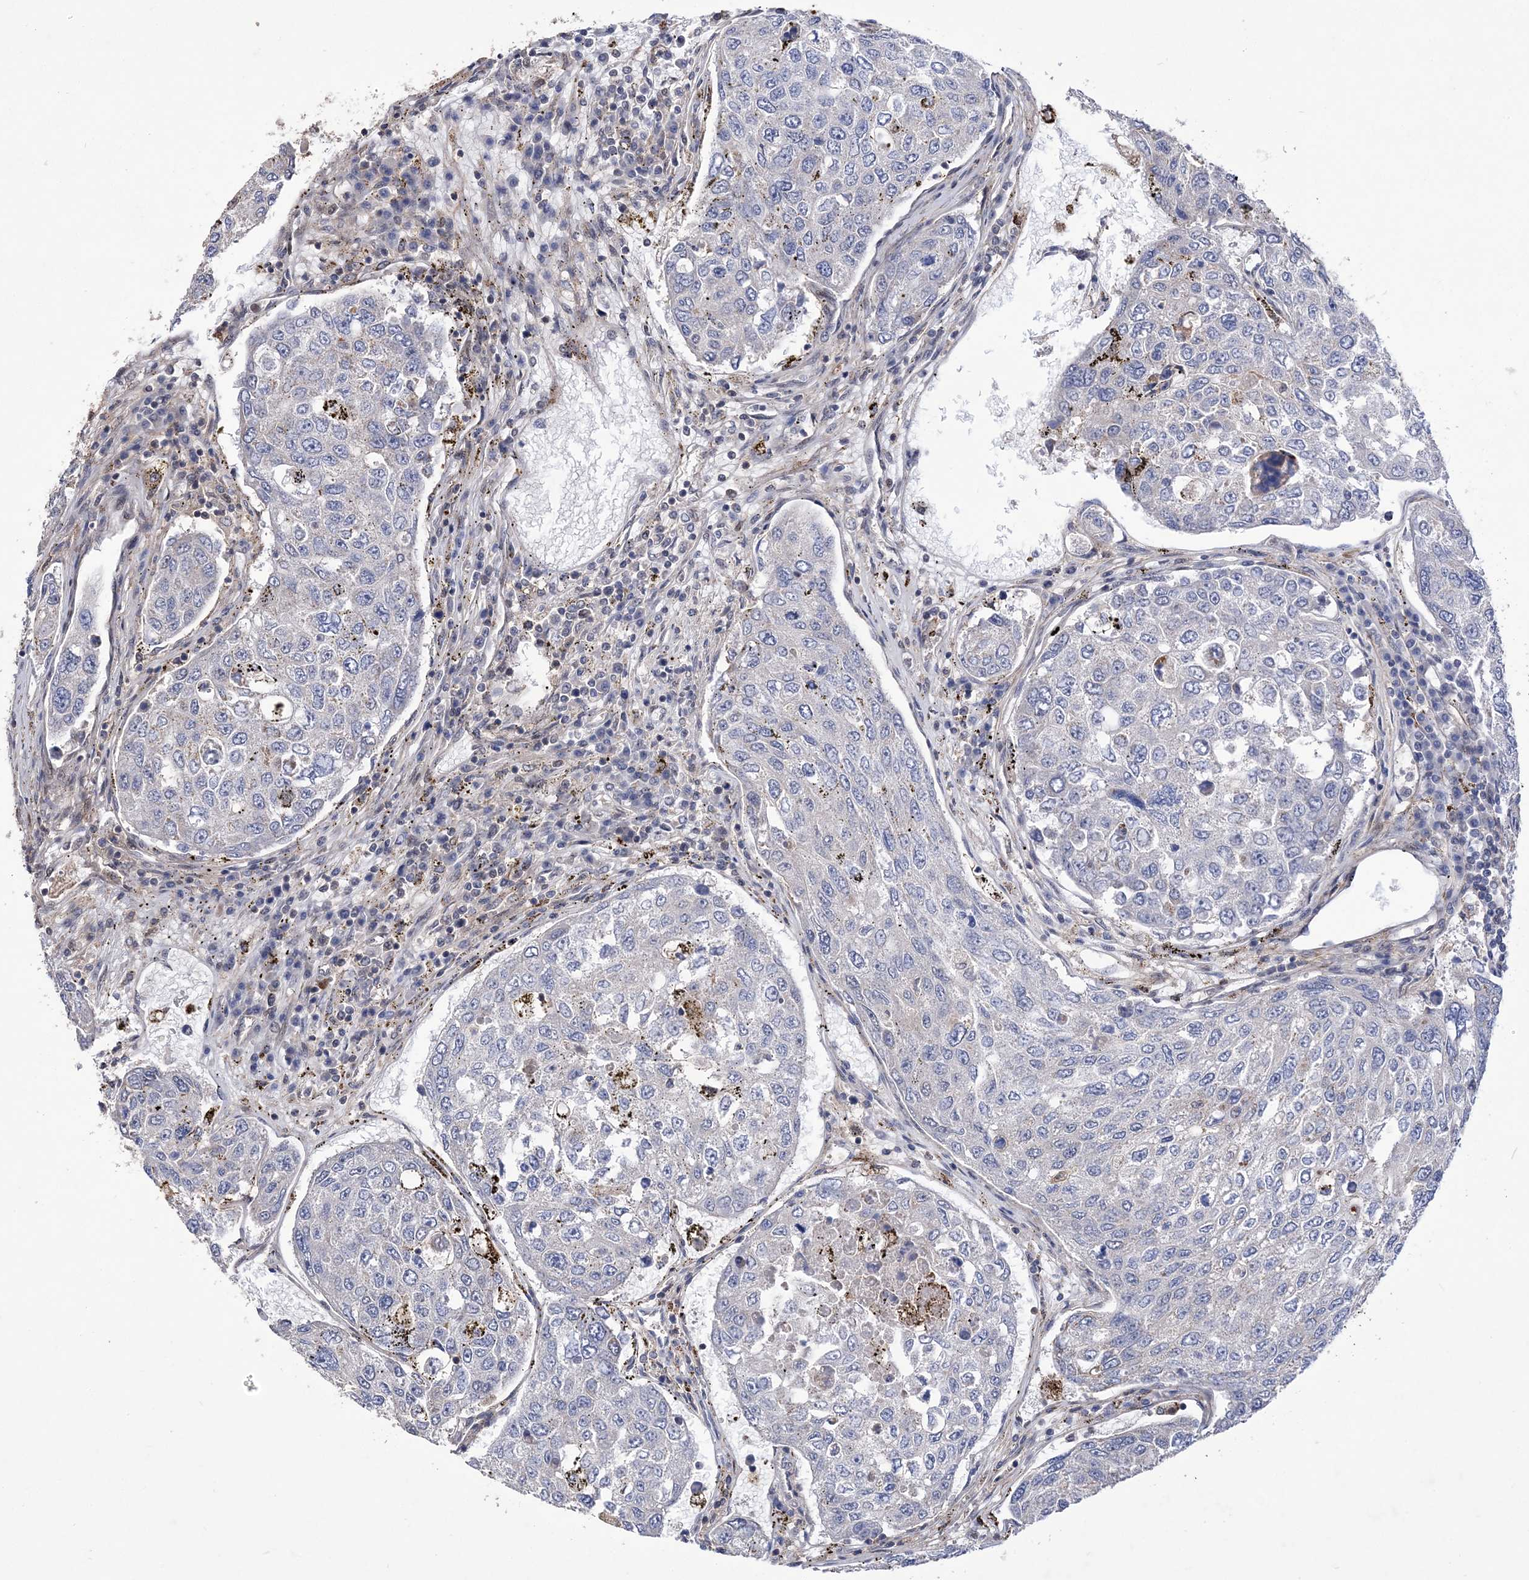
{"staining": {"intensity": "negative", "quantity": "none", "location": "none"}, "tissue": "urothelial cancer", "cell_type": "Tumor cells", "image_type": "cancer", "snomed": [{"axis": "morphology", "description": "Urothelial carcinoma, High grade"}, {"axis": "topography", "description": "Lymph node"}, {"axis": "topography", "description": "Urinary bladder"}], "caption": "The image reveals no significant positivity in tumor cells of urothelial cancer. The staining is performed using DAB brown chromogen with nuclei counter-stained in using hematoxylin.", "gene": "BOD1L1", "patient": {"sex": "male", "age": 51}}